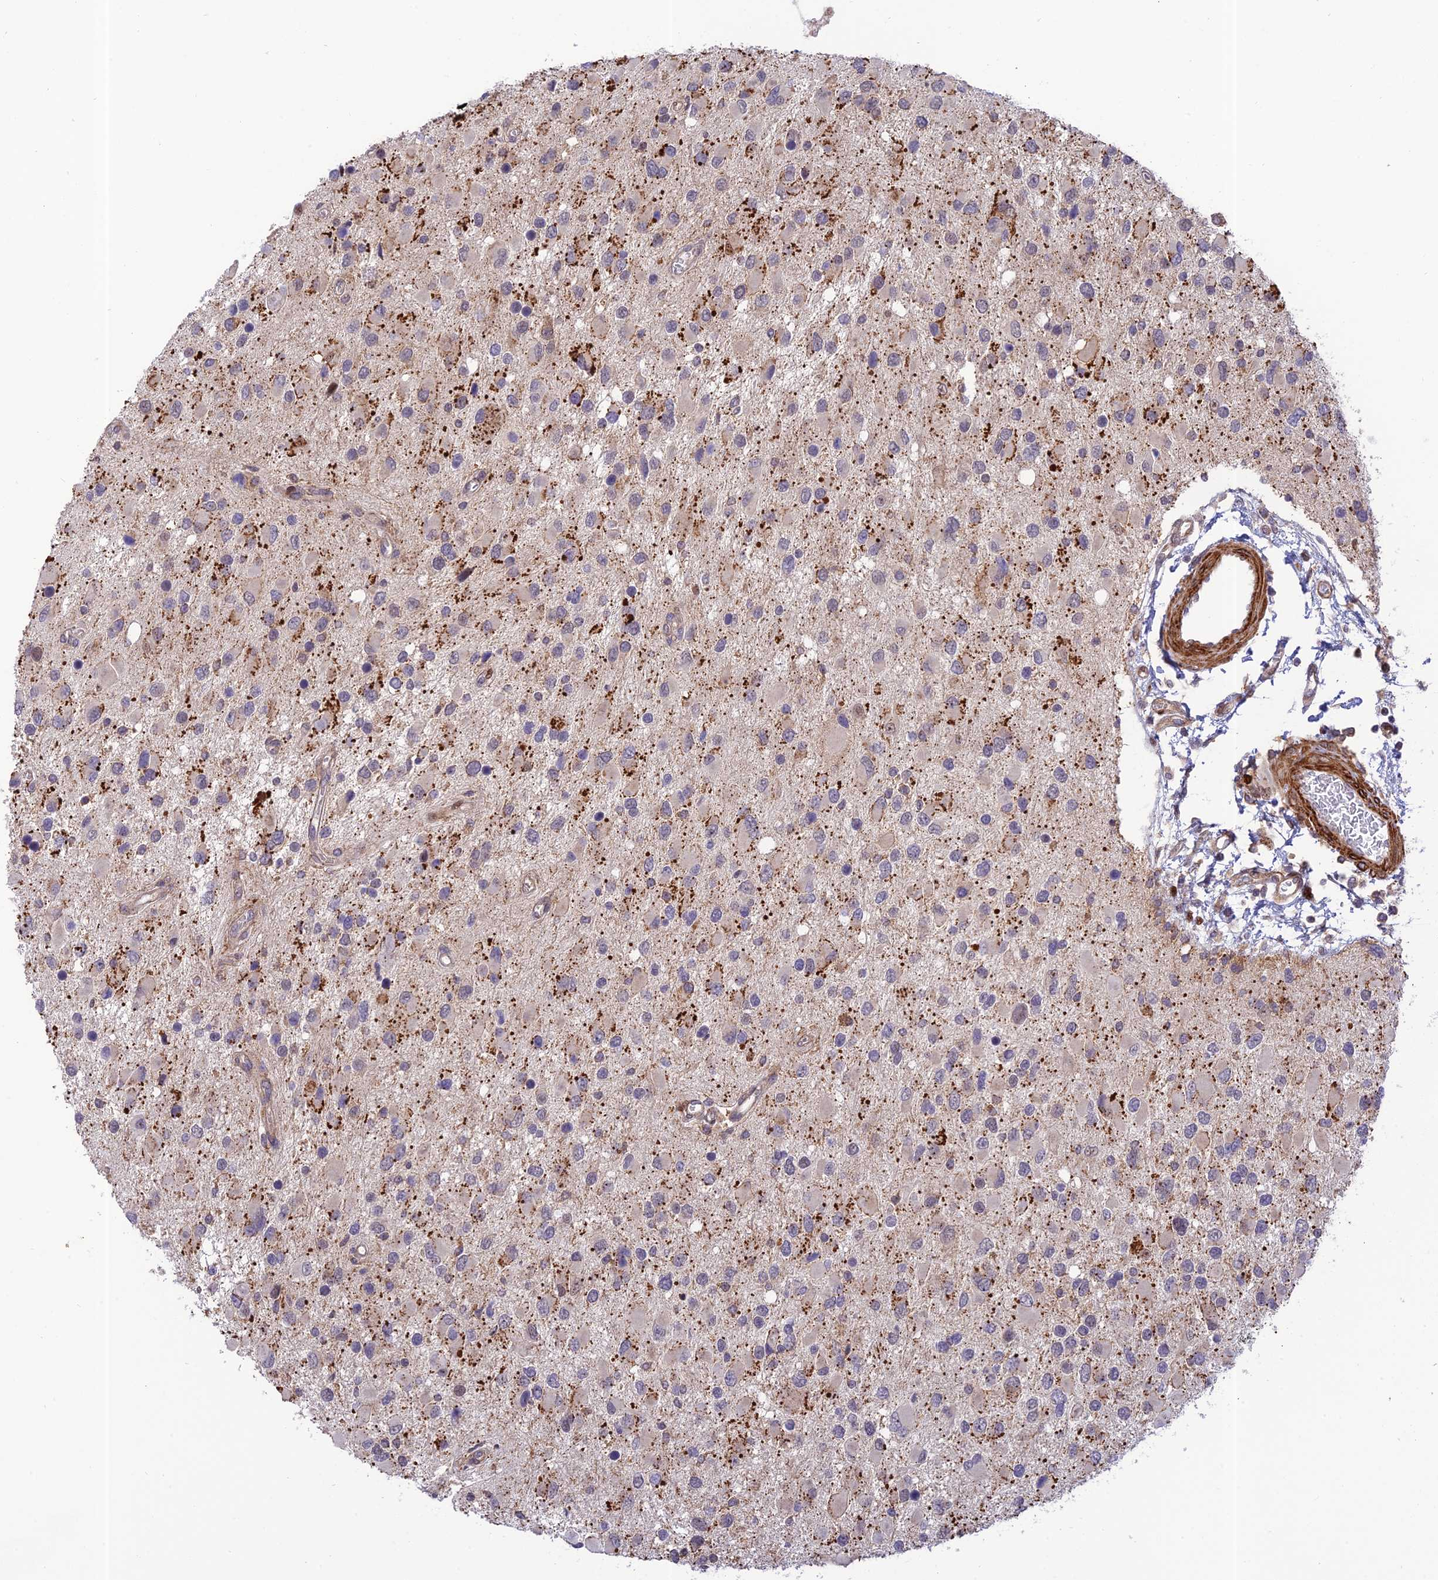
{"staining": {"intensity": "negative", "quantity": "none", "location": "none"}, "tissue": "glioma", "cell_type": "Tumor cells", "image_type": "cancer", "snomed": [{"axis": "morphology", "description": "Glioma, malignant, High grade"}, {"axis": "topography", "description": "Brain"}], "caption": "There is no significant staining in tumor cells of high-grade glioma (malignant).", "gene": "ZNF584", "patient": {"sex": "male", "age": 53}}